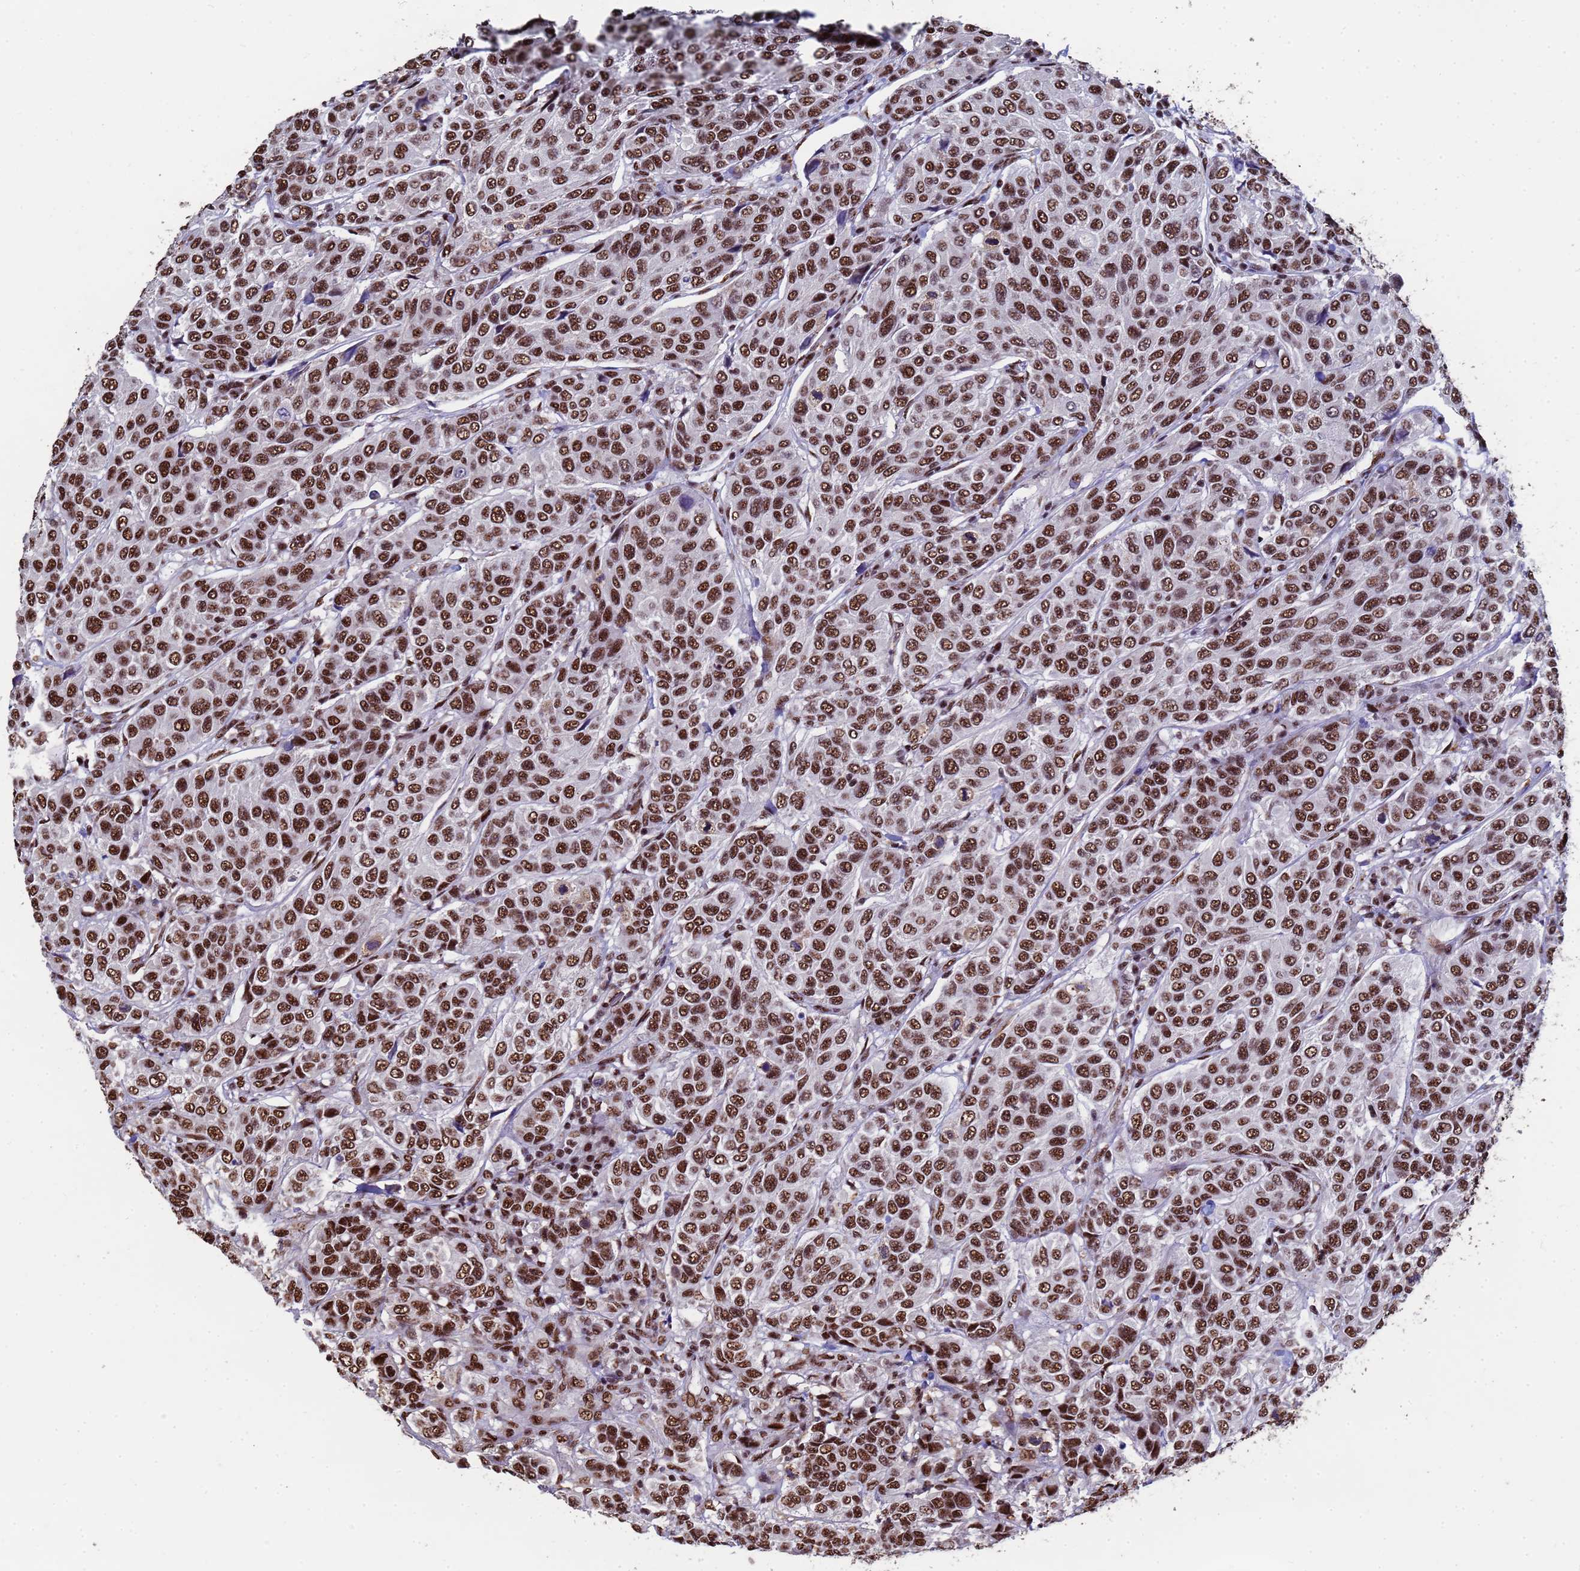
{"staining": {"intensity": "strong", "quantity": ">75%", "location": "nuclear"}, "tissue": "breast cancer", "cell_type": "Tumor cells", "image_type": "cancer", "snomed": [{"axis": "morphology", "description": "Duct carcinoma"}, {"axis": "topography", "description": "Breast"}], "caption": "Immunohistochemical staining of breast intraductal carcinoma exhibits strong nuclear protein staining in approximately >75% of tumor cells. (DAB IHC with brightfield microscopy, high magnification).", "gene": "SF3B2", "patient": {"sex": "female", "age": 55}}